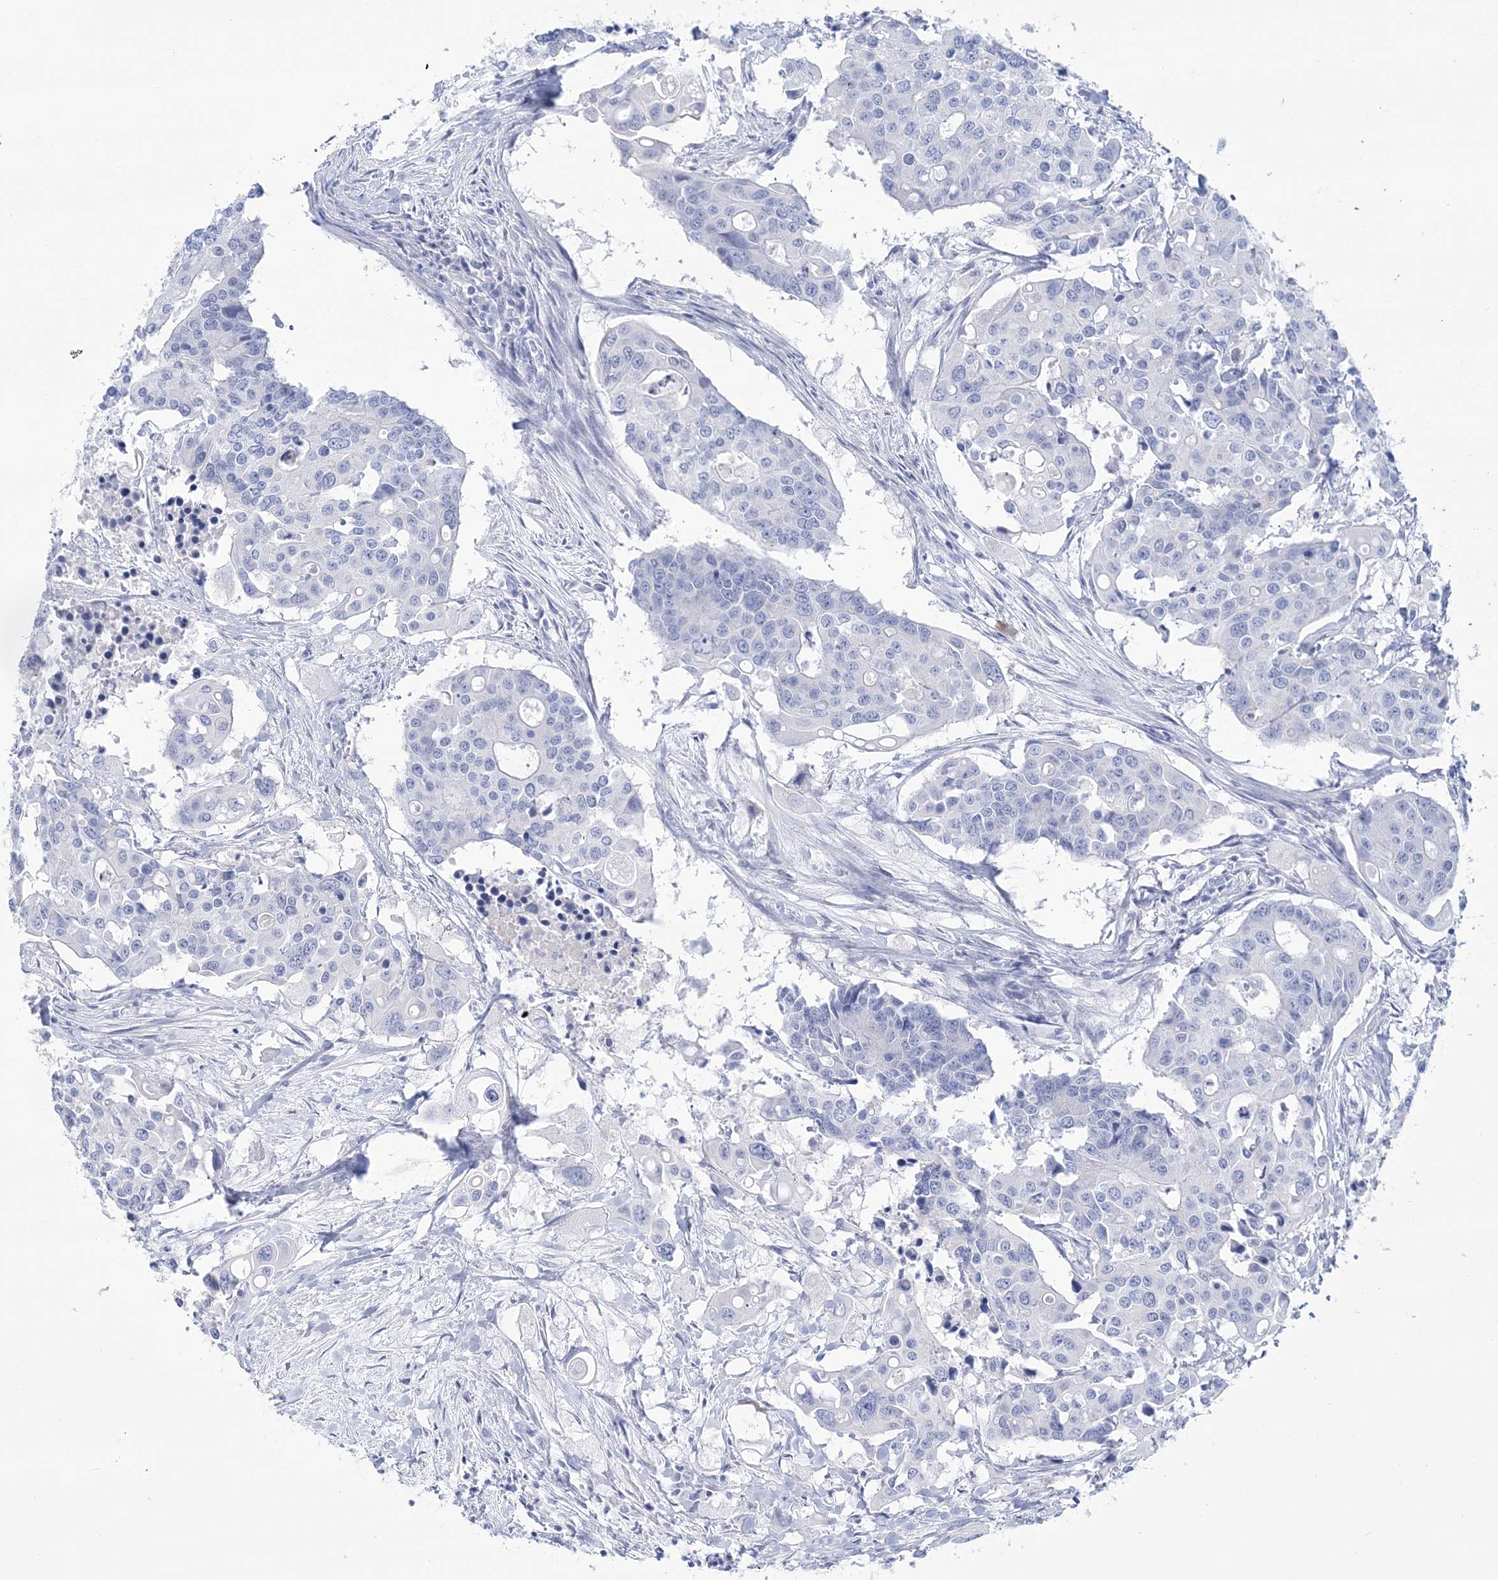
{"staining": {"intensity": "negative", "quantity": "none", "location": "none"}, "tissue": "colorectal cancer", "cell_type": "Tumor cells", "image_type": "cancer", "snomed": [{"axis": "morphology", "description": "Adenocarcinoma, NOS"}, {"axis": "topography", "description": "Colon"}], "caption": "Micrograph shows no significant protein expression in tumor cells of adenocarcinoma (colorectal). Brightfield microscopy of IHC stained with DAB (brown) and hematoxylin (blue), captured at high magnification.", "gene": "RBP2", "patient": {"sex": "male", "age": 77}}